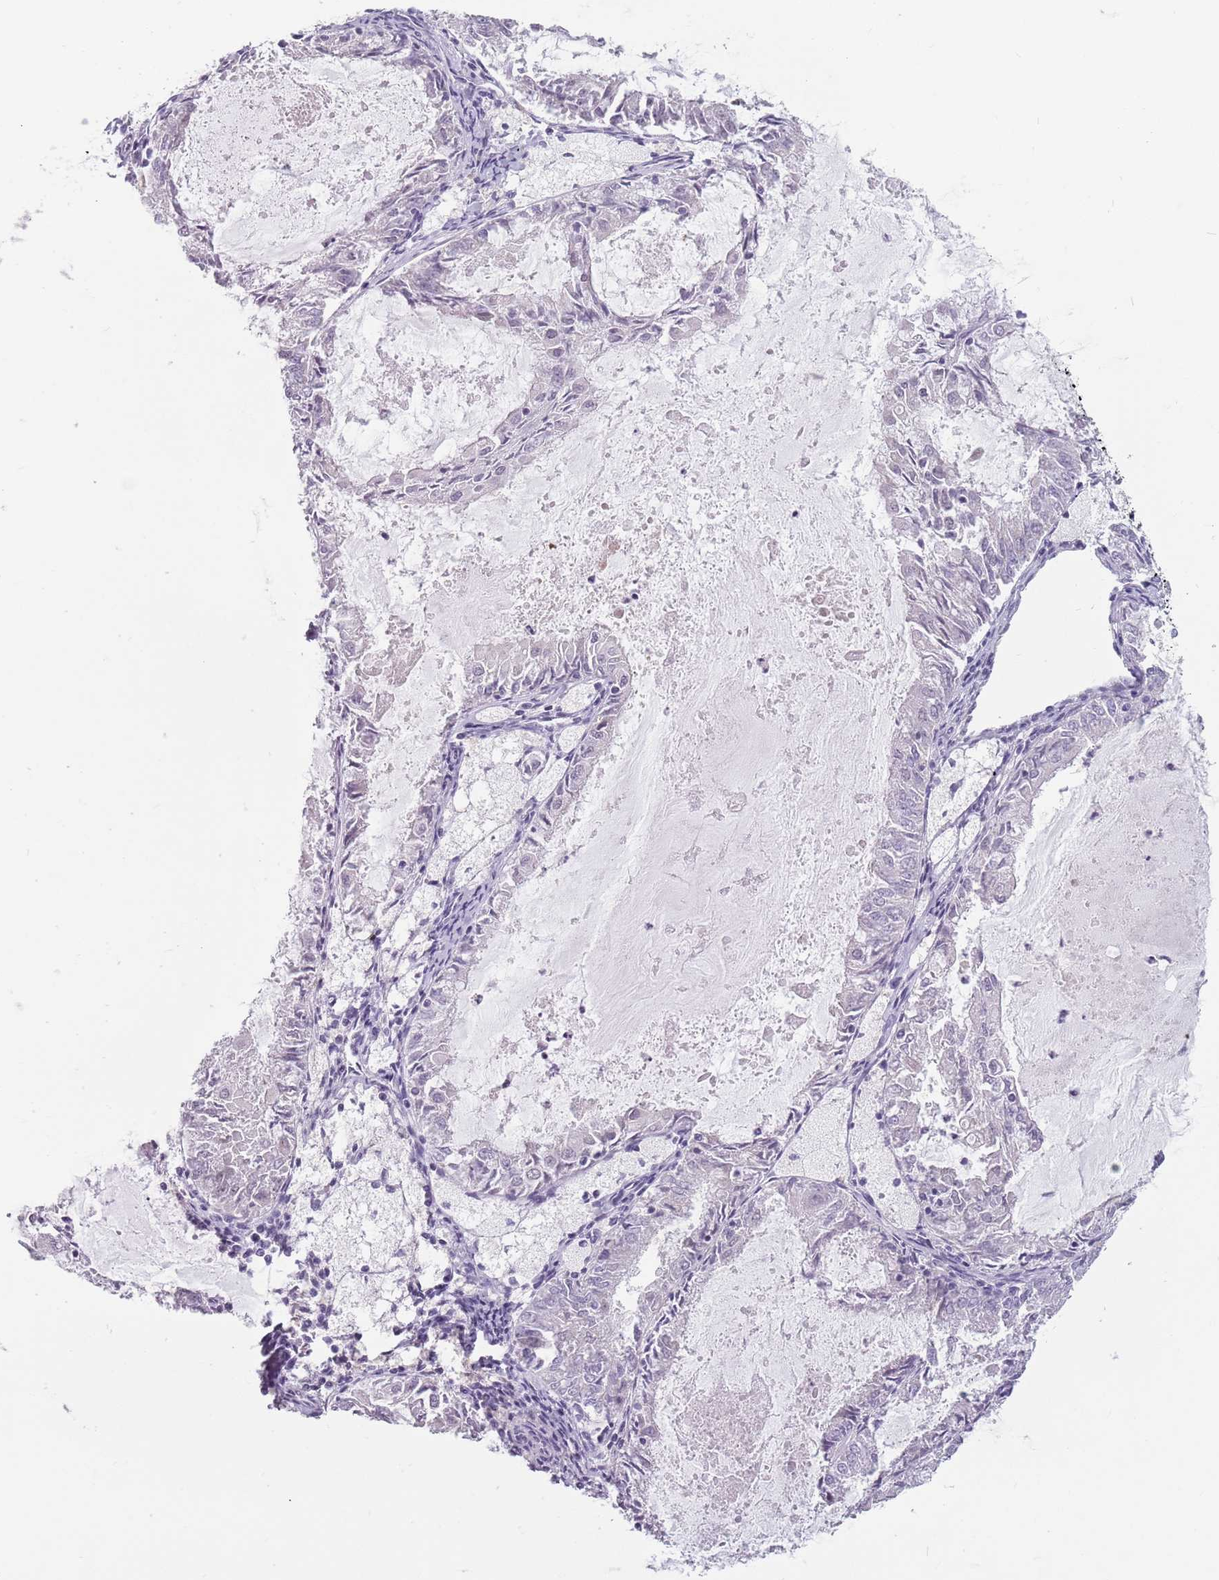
{"staining": {"intensity": "weak", "quantity": "25%-75%", "location": "nuclear"}, "tissue": "endometrial cancer", "cell_type": "Tumor cells", "image_type": "cancer", "snomed": [{"axis": "morphology", "description": "Adenocarcinoma, NOS"}, {"axis": "topography", "description": "Endometrium"}], "caption": "Protein expression by immunohistochemistry displays weak nuclear staining in about 25%-75% of tumor cells in endometrial cancer. The protein is shown in brown color, while the nuclei are stained blue.", "gene": "PTCHD1", "patient": {"sex": "female", "age": 57}}